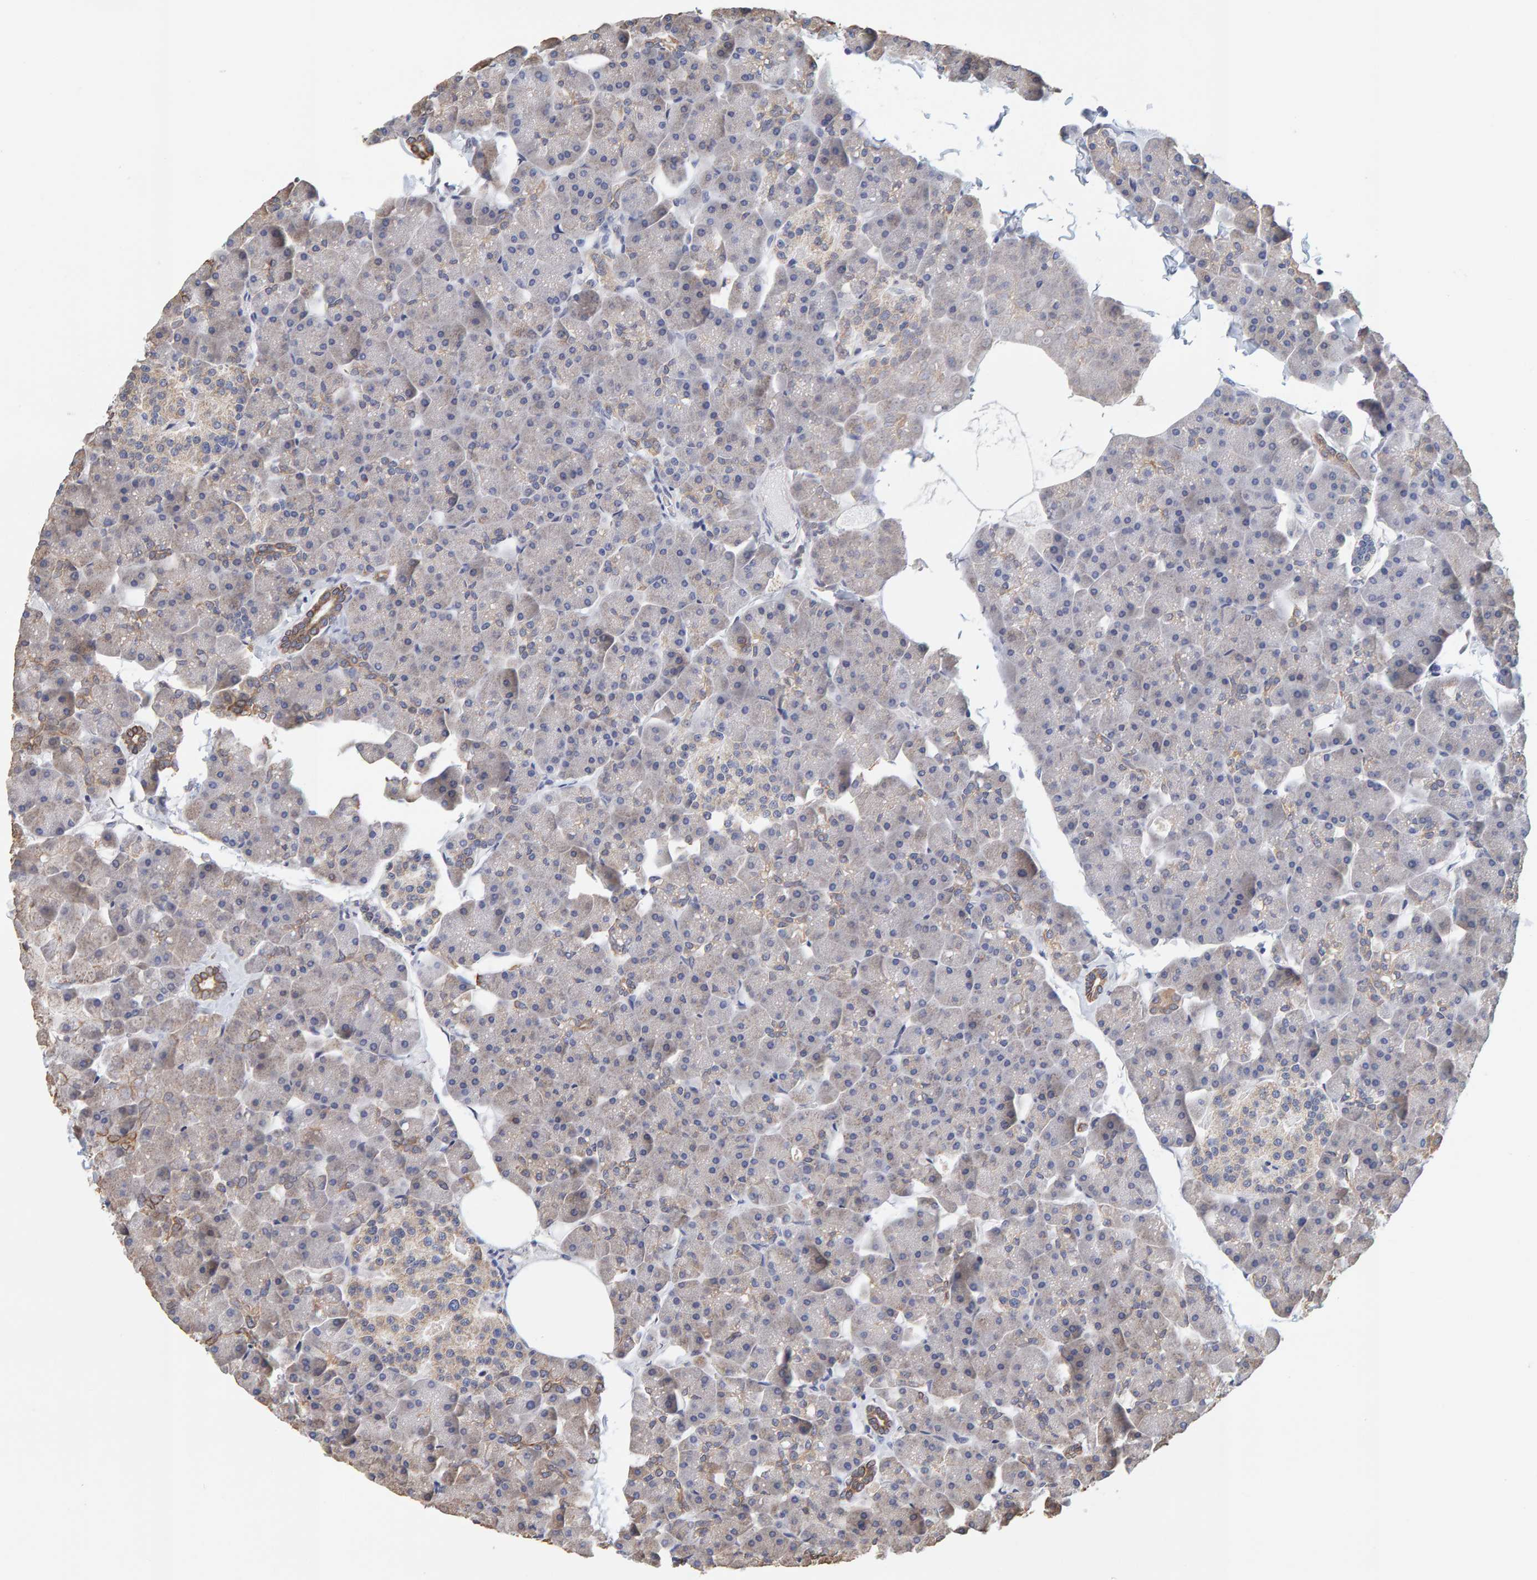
{"staining": {"intensity": "weak", "quantity": "<25%", "location": "cytoplasmic/membranous"}, "tissue": "pancreas", "cell_type": "Exocrine glandular cells", "image_type": "normal", "snomed": [{"axis": "morphology", "description": "Normal tissue, NOS"}, {"axis": "topography", "description": "Pancreas"}], "caption": "Immunohistochemistry of benign human pancreas exhibits no staining in exocrine glandular cells.", "gene": "SGPL1", "patient": {"sex": "male", "age": 35}}